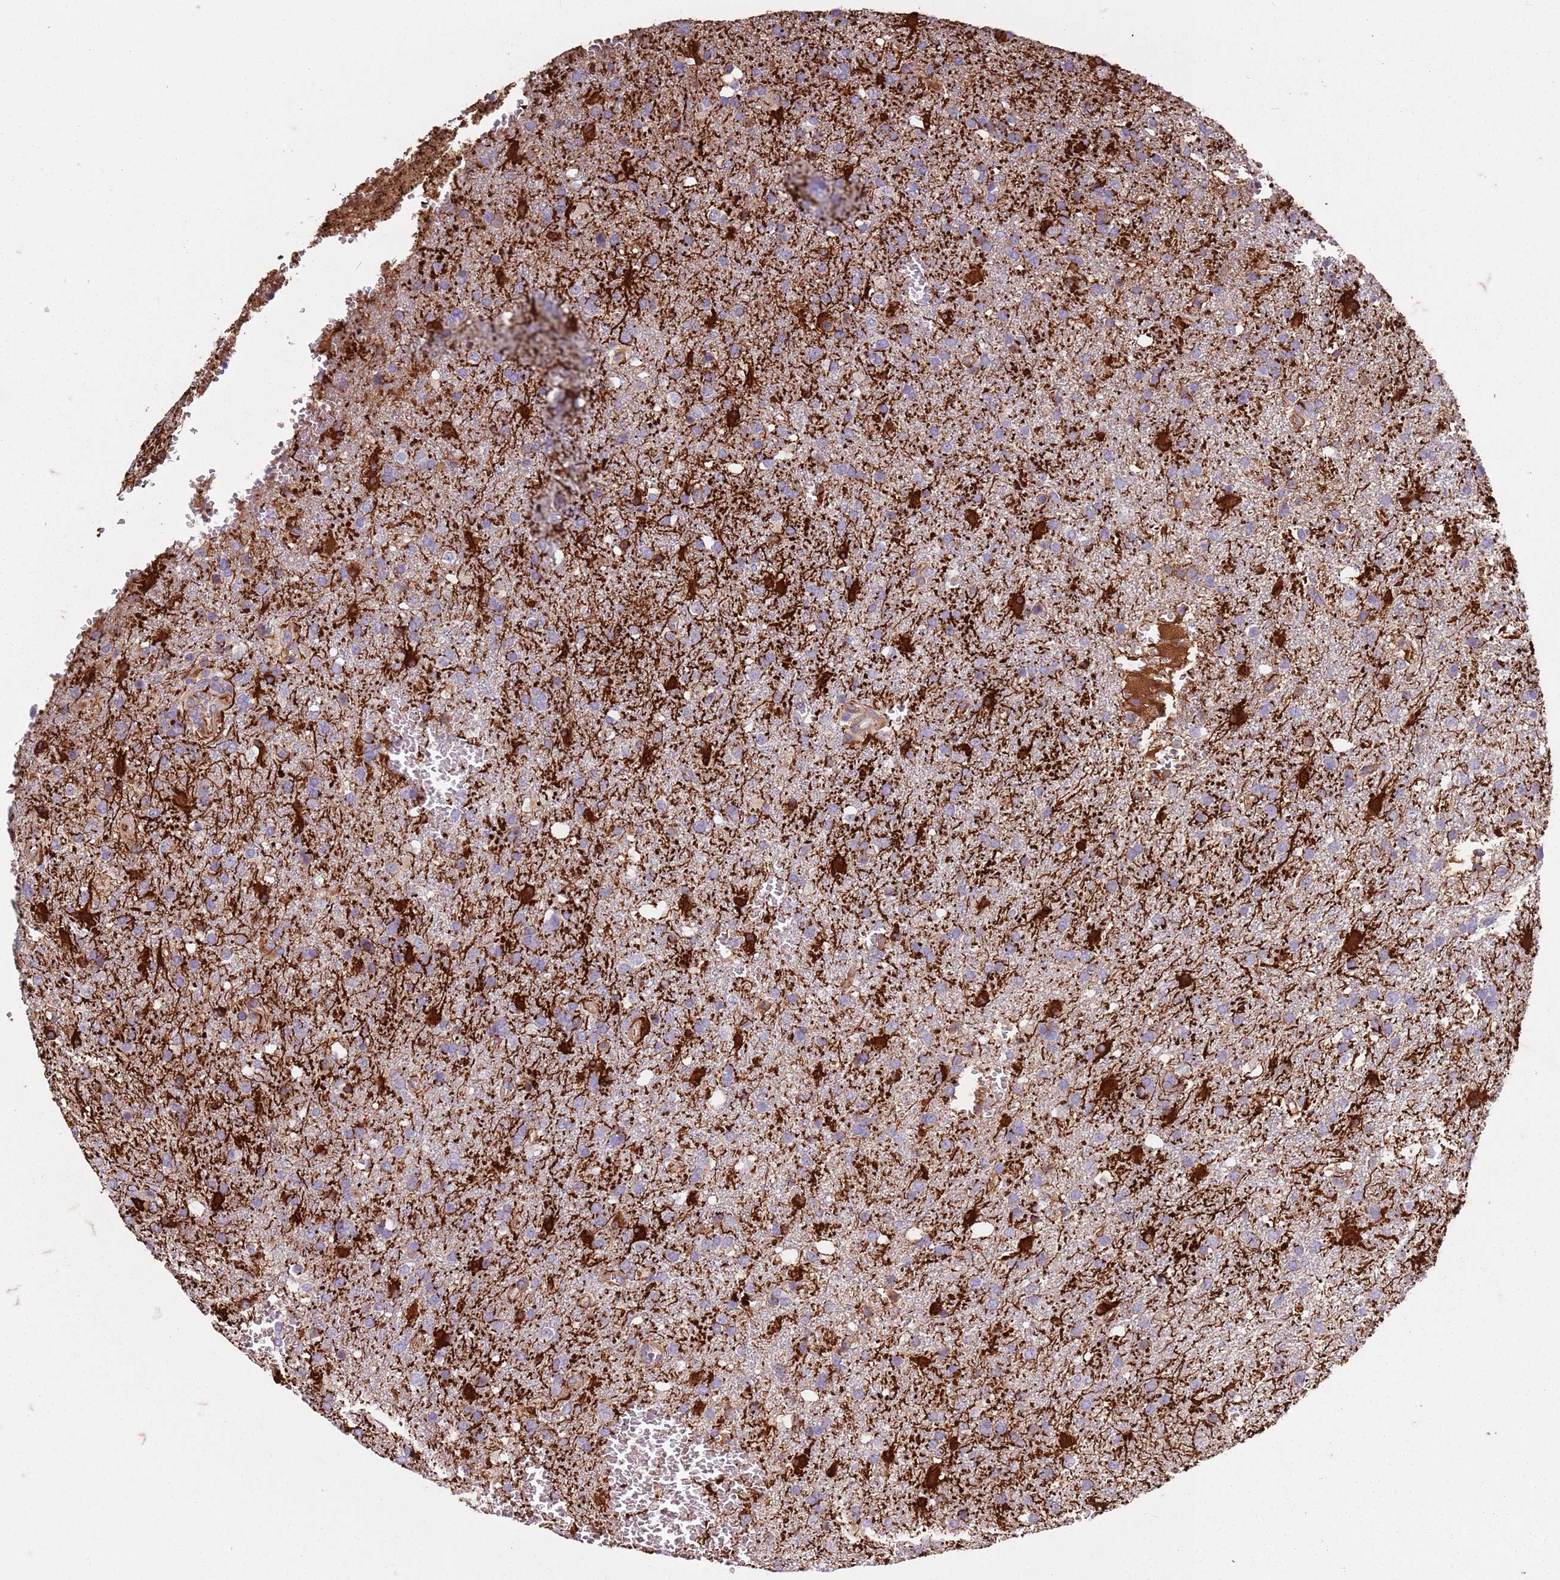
{"staining": {"intensity": "negative", "quantity": "none", "location": "none"}, "tissue": "glioma", "cell_type": "Tumor cells", "image_type": "cancer", "snomed": [{"axis": "morphology", "description": "Glioma, malignant, High grade"}, {"axis": "topography", "description": "Brain"}], "caption": "Tumor cells are negative for brown protein staining in malignant glioma (high-grade). Brightfield microscopy of immunohistochemistry stained with DAB (brown) and hematoxylin (blue), captured at high magnification.", "gene": "TAS2R38", "patient": {"sex": "female", "age": 74}}